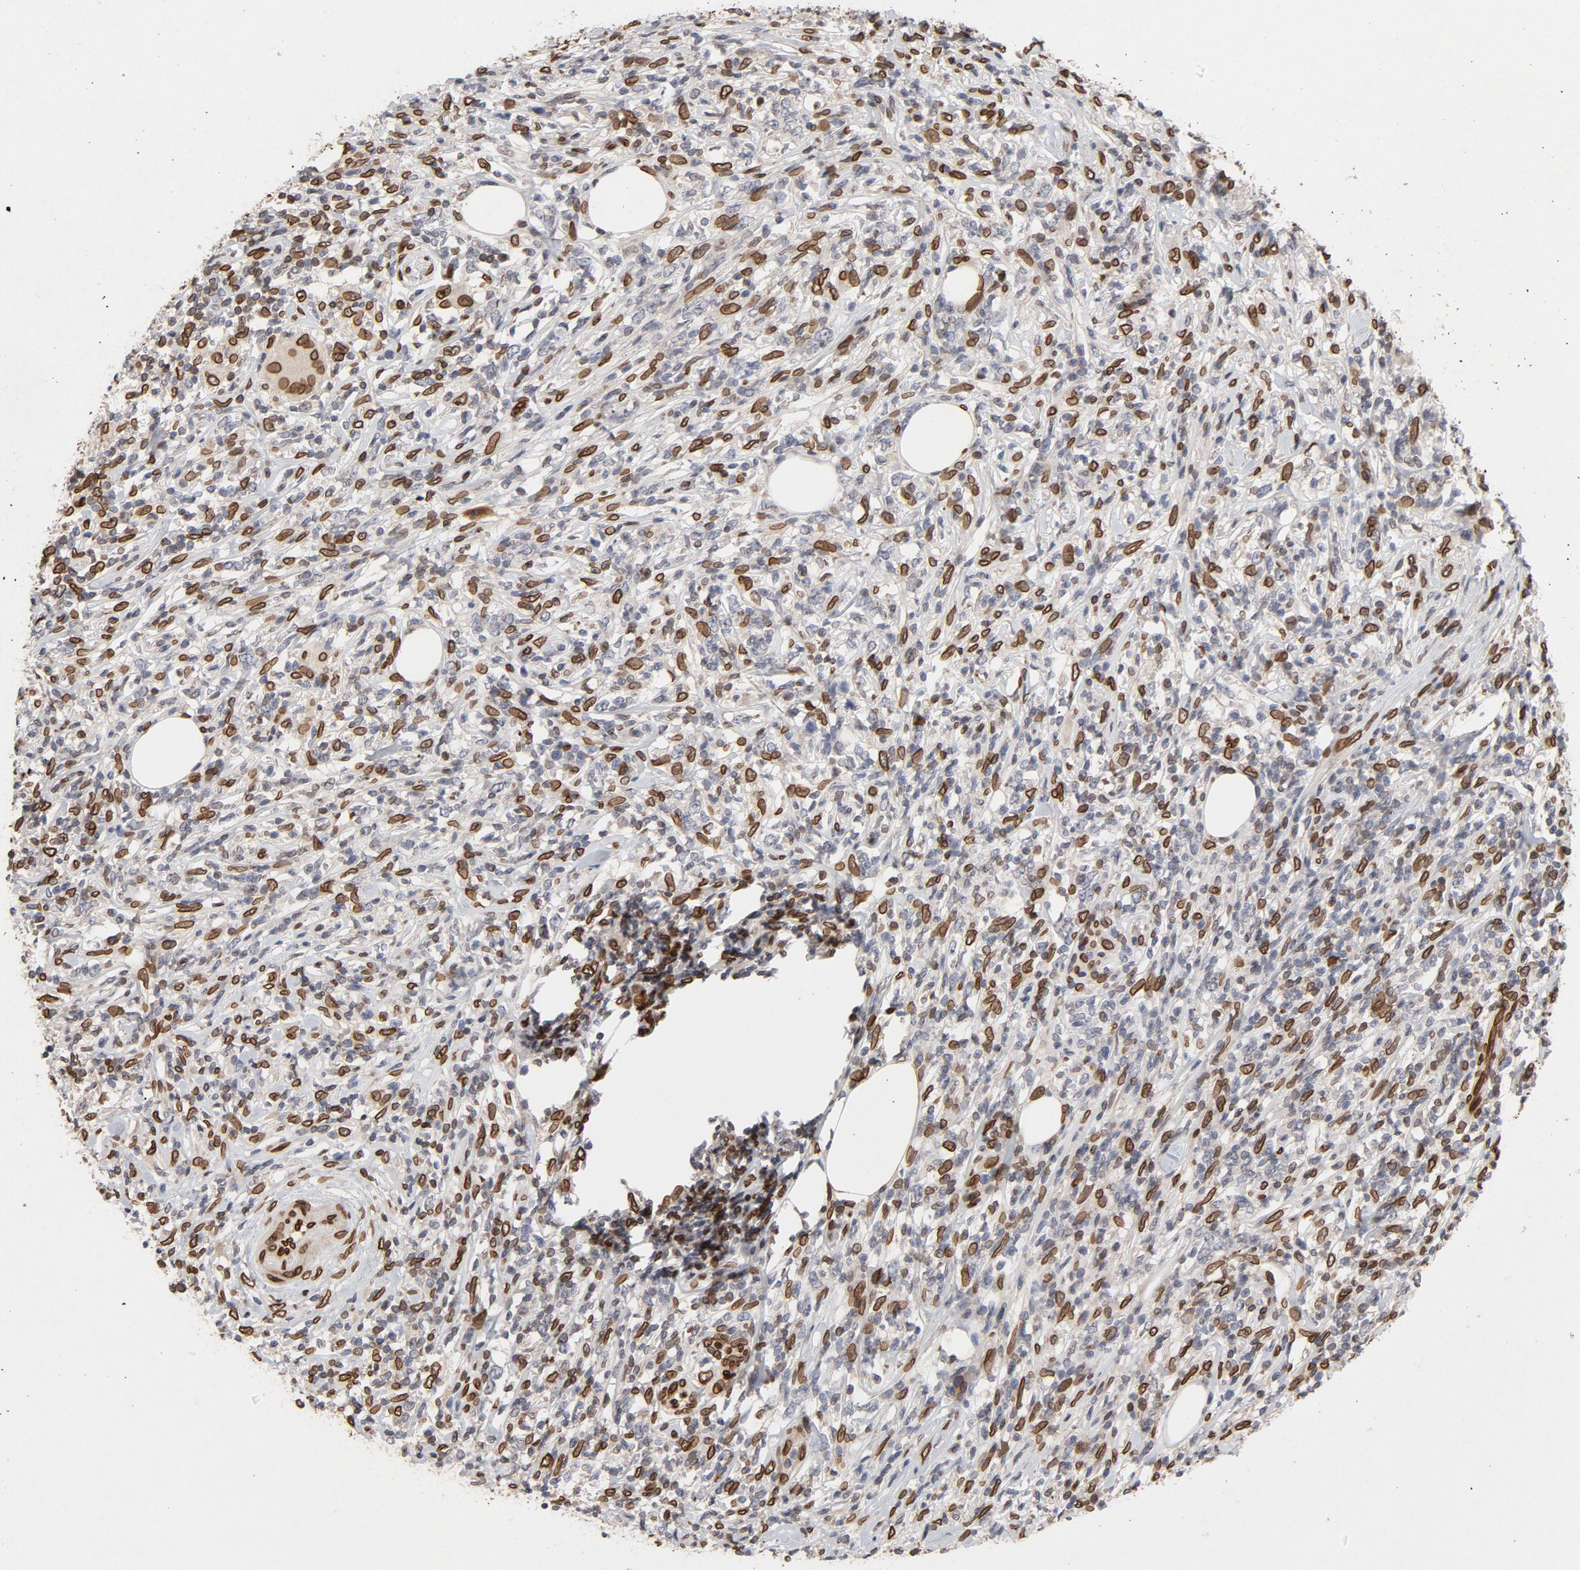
{"staining": {"intensity": "strong", "quantity": "25%-75%", "location": "cytoplasmic/membranous,nuclear"}, "tissue": "lymphoma", "cell_type": "Tumor cells", "image_type": "cancer", "snomed": [{"axis": "morphology", "description": "Malignant lymphoma, non-Hodgkin's type, High grade"}, {"axis": "topography", "description": "Lymph node"}], "caption": "A micrograph showing strong cytoplasmic/membranous and nuclear positivity in about 25%-75% of tumor cells in lymphoma, as visualized by brown immunohistochemical staining.", "gene": "LMNA", "patient": {"sex": "female", "age": 84}}